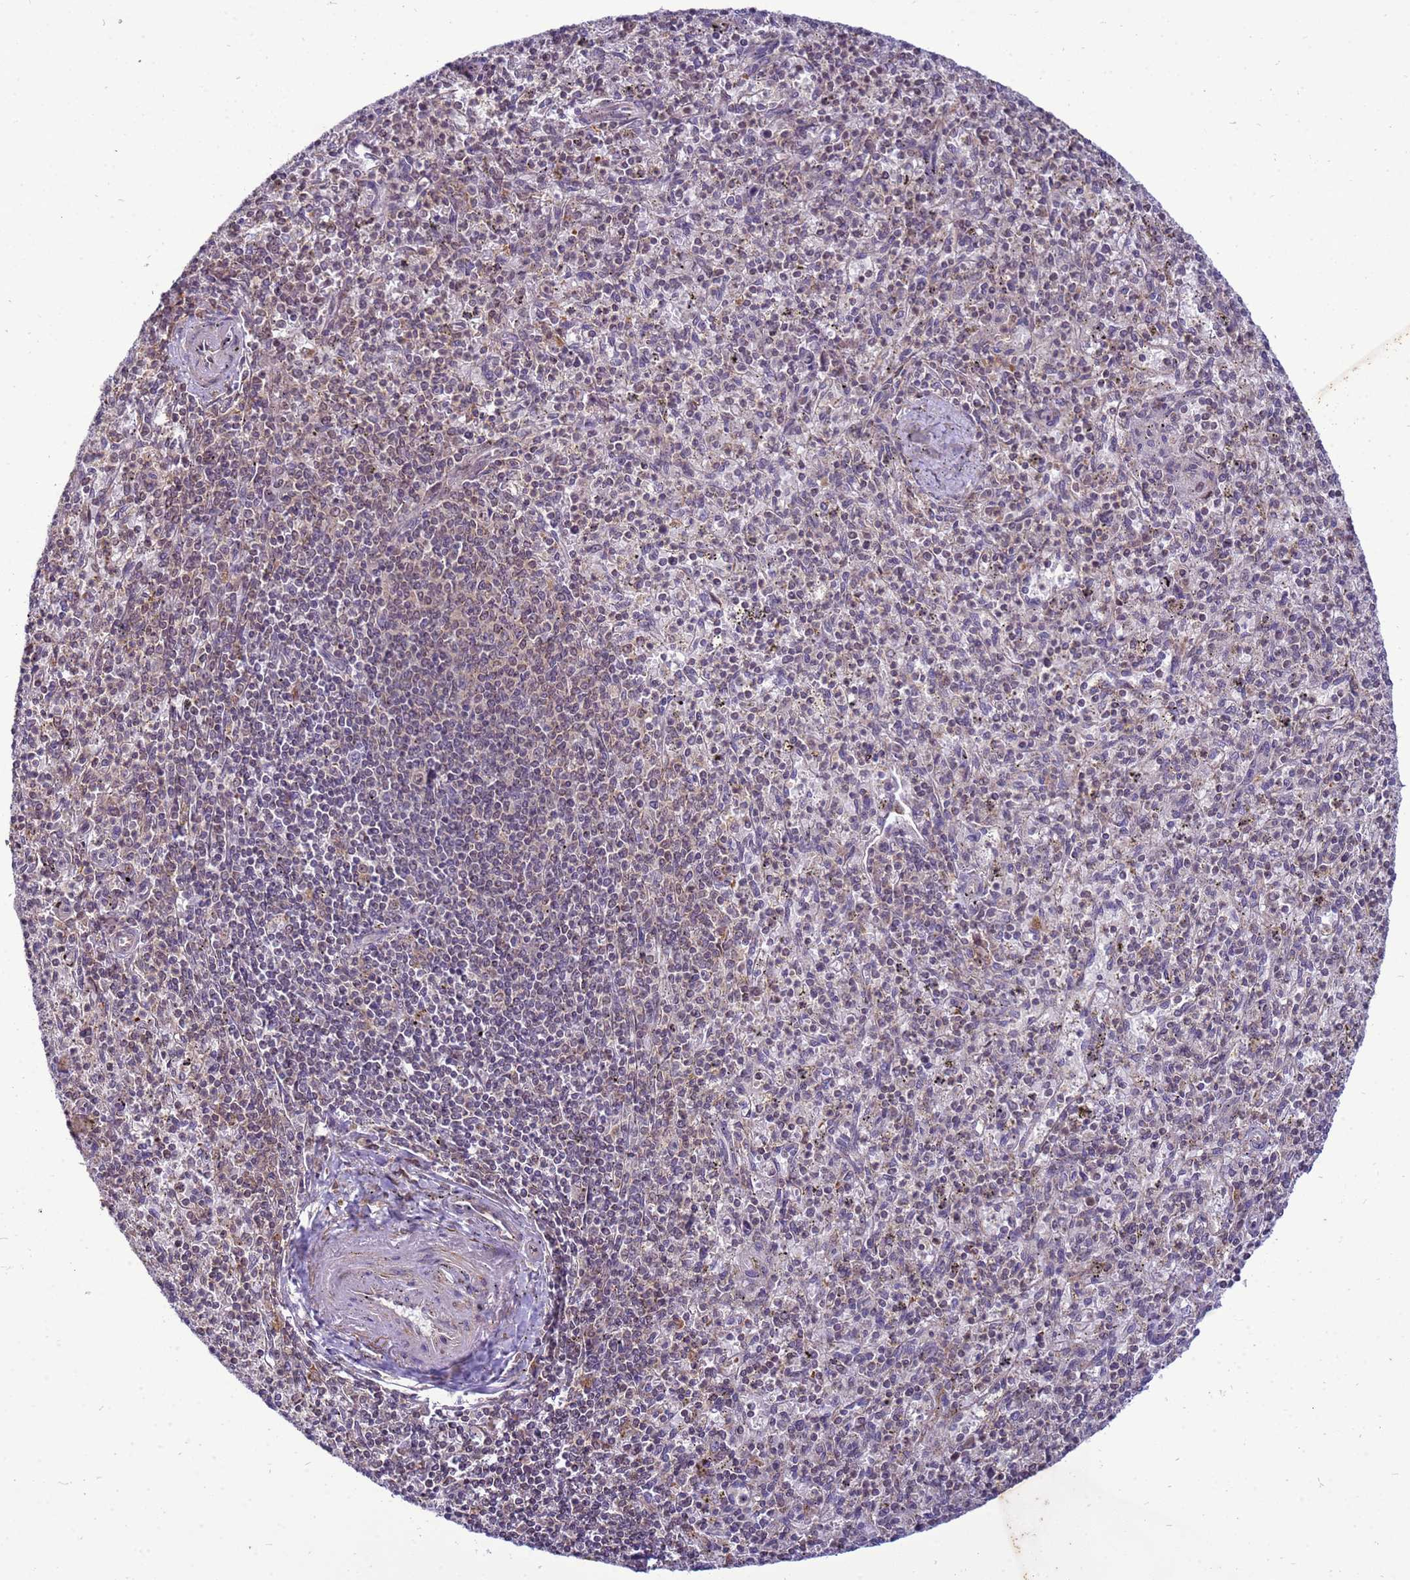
{"staining": {"intensity": "moderate", "quantity": "<25%", "location": "cytoplasmic/membranous"}, "tissue": "spleen", "cell_type": "Cells in red pulp", "image_type": "normal", "snomed": [{"axis": "morphology", "description": "Normal tissue, NOS"}, {"axis": "topography", "description": "Spleen"}], "caption": "Brown immunohistochemical staining in benign human spleen shows moderate cytoplasmic/membranous staining in approximately <25% of cells in red pulp. (Brightfield microscopy of DAB IHC at high magnification).", "gene": "C12orf43", "patient": {"sex": "male", "age": 72}}